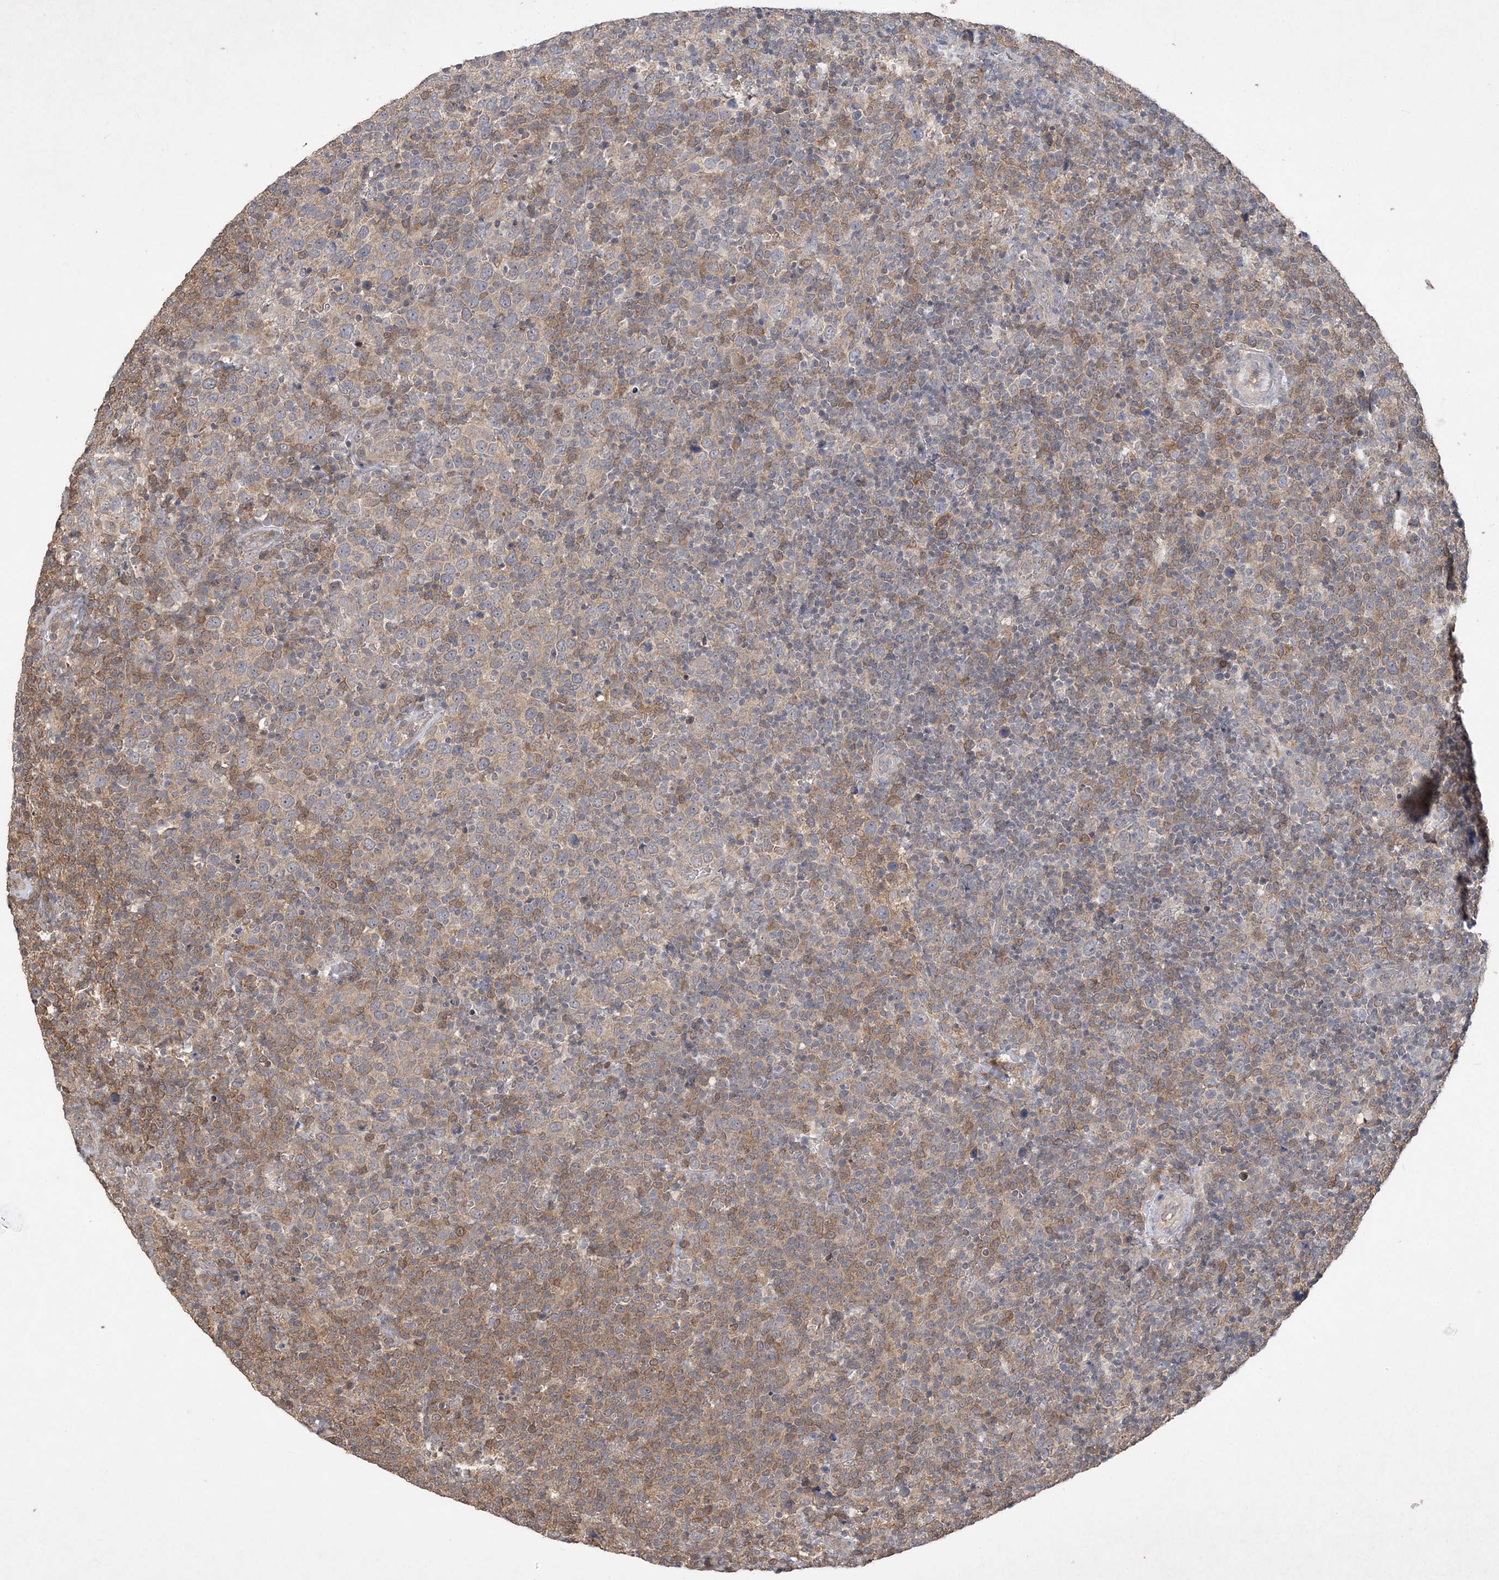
{"staining": {"intensity": "moderate", "quantity": "25%-75%", "location": "cytoplasmic/membranous"}, "tissue": "lymphoma", "cell_type": "Tumor cells", "image_type": "cancer", "snomed": [{"axis": "morphology", "description": "Malignant lymphoma, non-Hodgkin's type, High grade"}, {"axis": "topography", "description": "Lymph node"}], "caption": "Protein staining demonstrates moderate cytoplasmic/membranous expression in approximately 25%-75% of tumor cells in high-grade malignant lymphoma, non-Hodgkin's type.", "gene": "AKR7A2", "patient": {"sex": "male", "age": 61}}